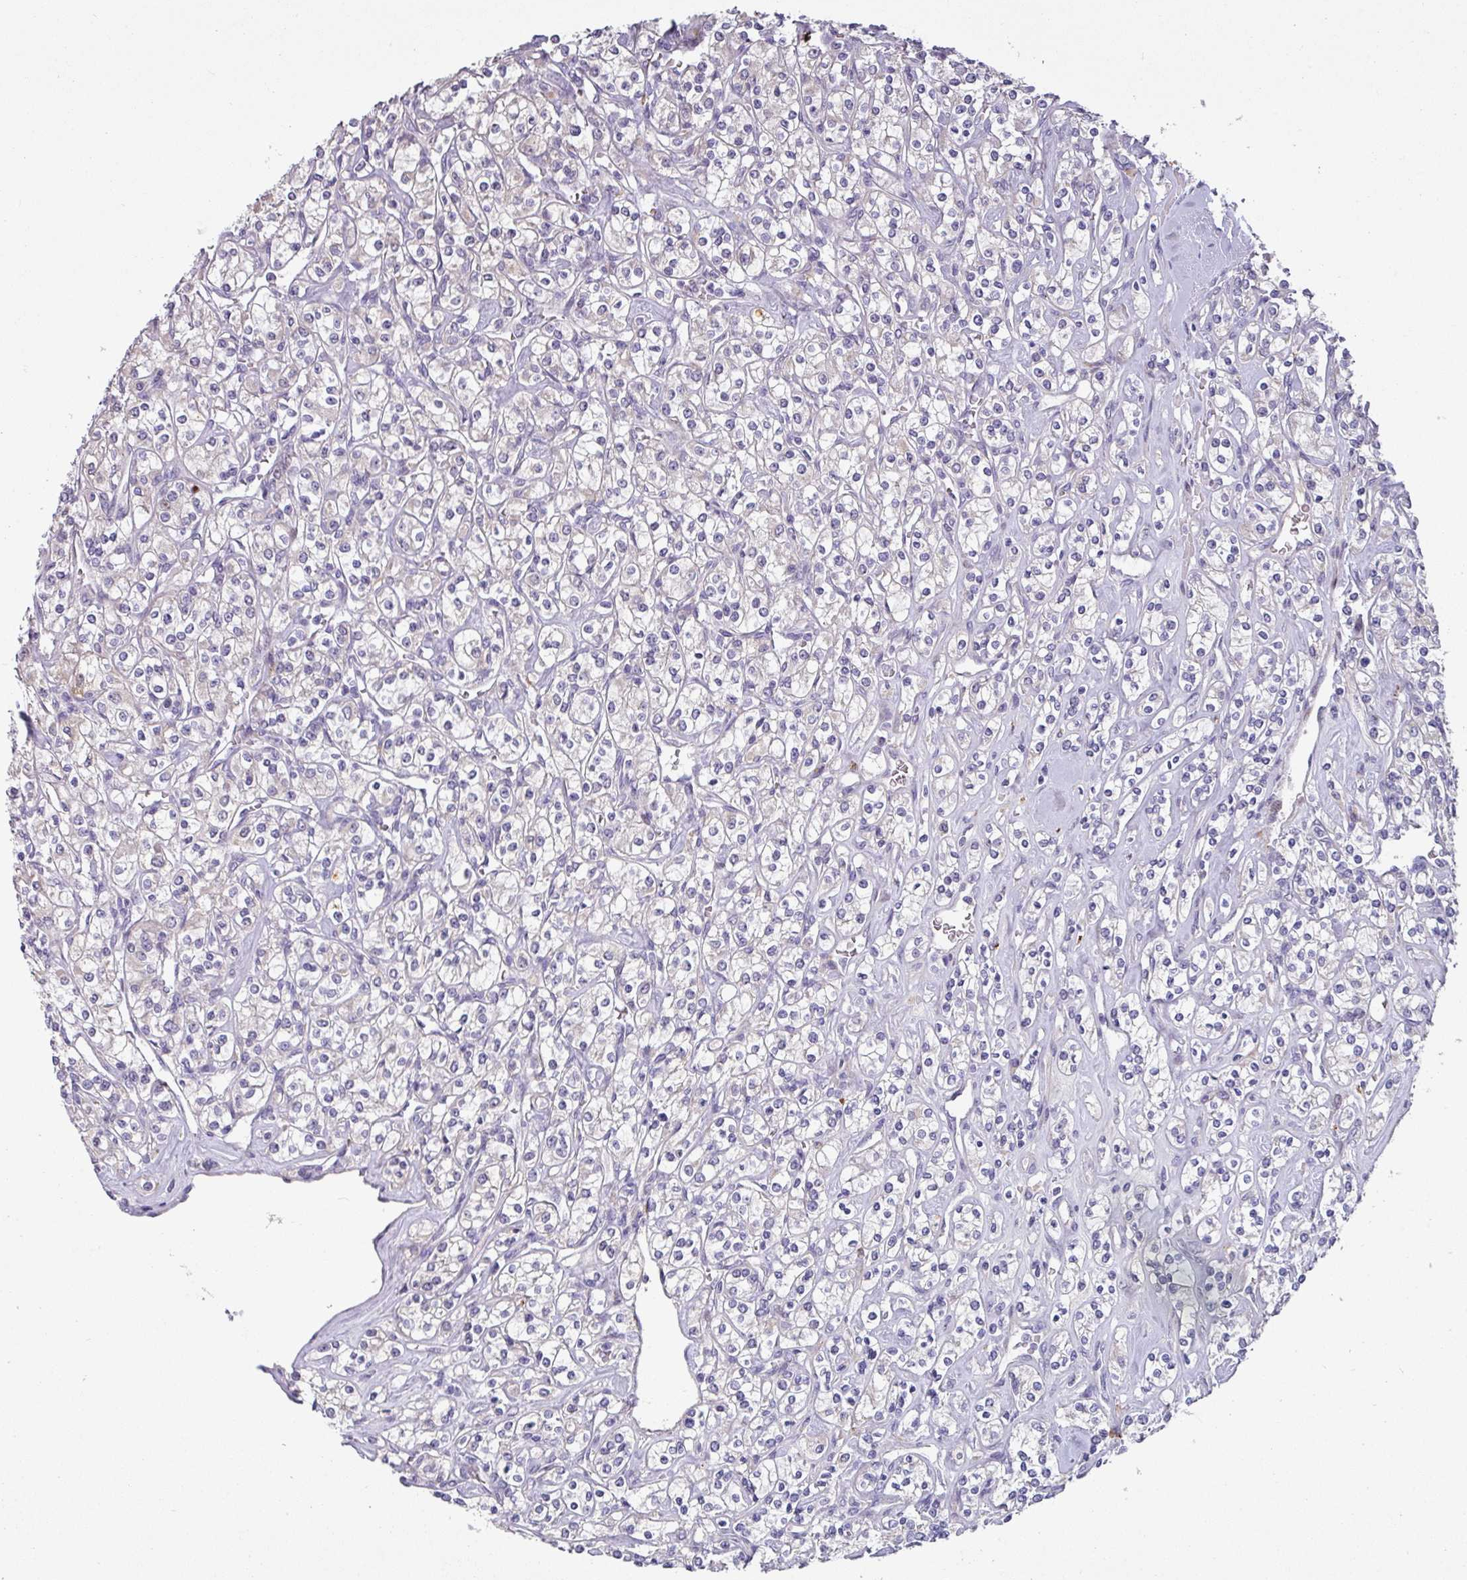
{"staining": {"intensity": "negative", "quantity": "none", "location": "none"}, "tissue": "renal cancer", "cell_type": "Tumor cells", "image_type": "cancer", "snomed": [{"axis": "morphology", "description": "Adenocarcinoma, NOS"}, {"axis": "topography", "description": "Kidney"}], "caption": "High power microscopy micrograph of an immunohistochemistry histopathology image of adenocarcinoma (renal), revealing no significant staining in tumor cells.", "gene": "KLHL3", "patient": {"sex": "male", "age": 77}}